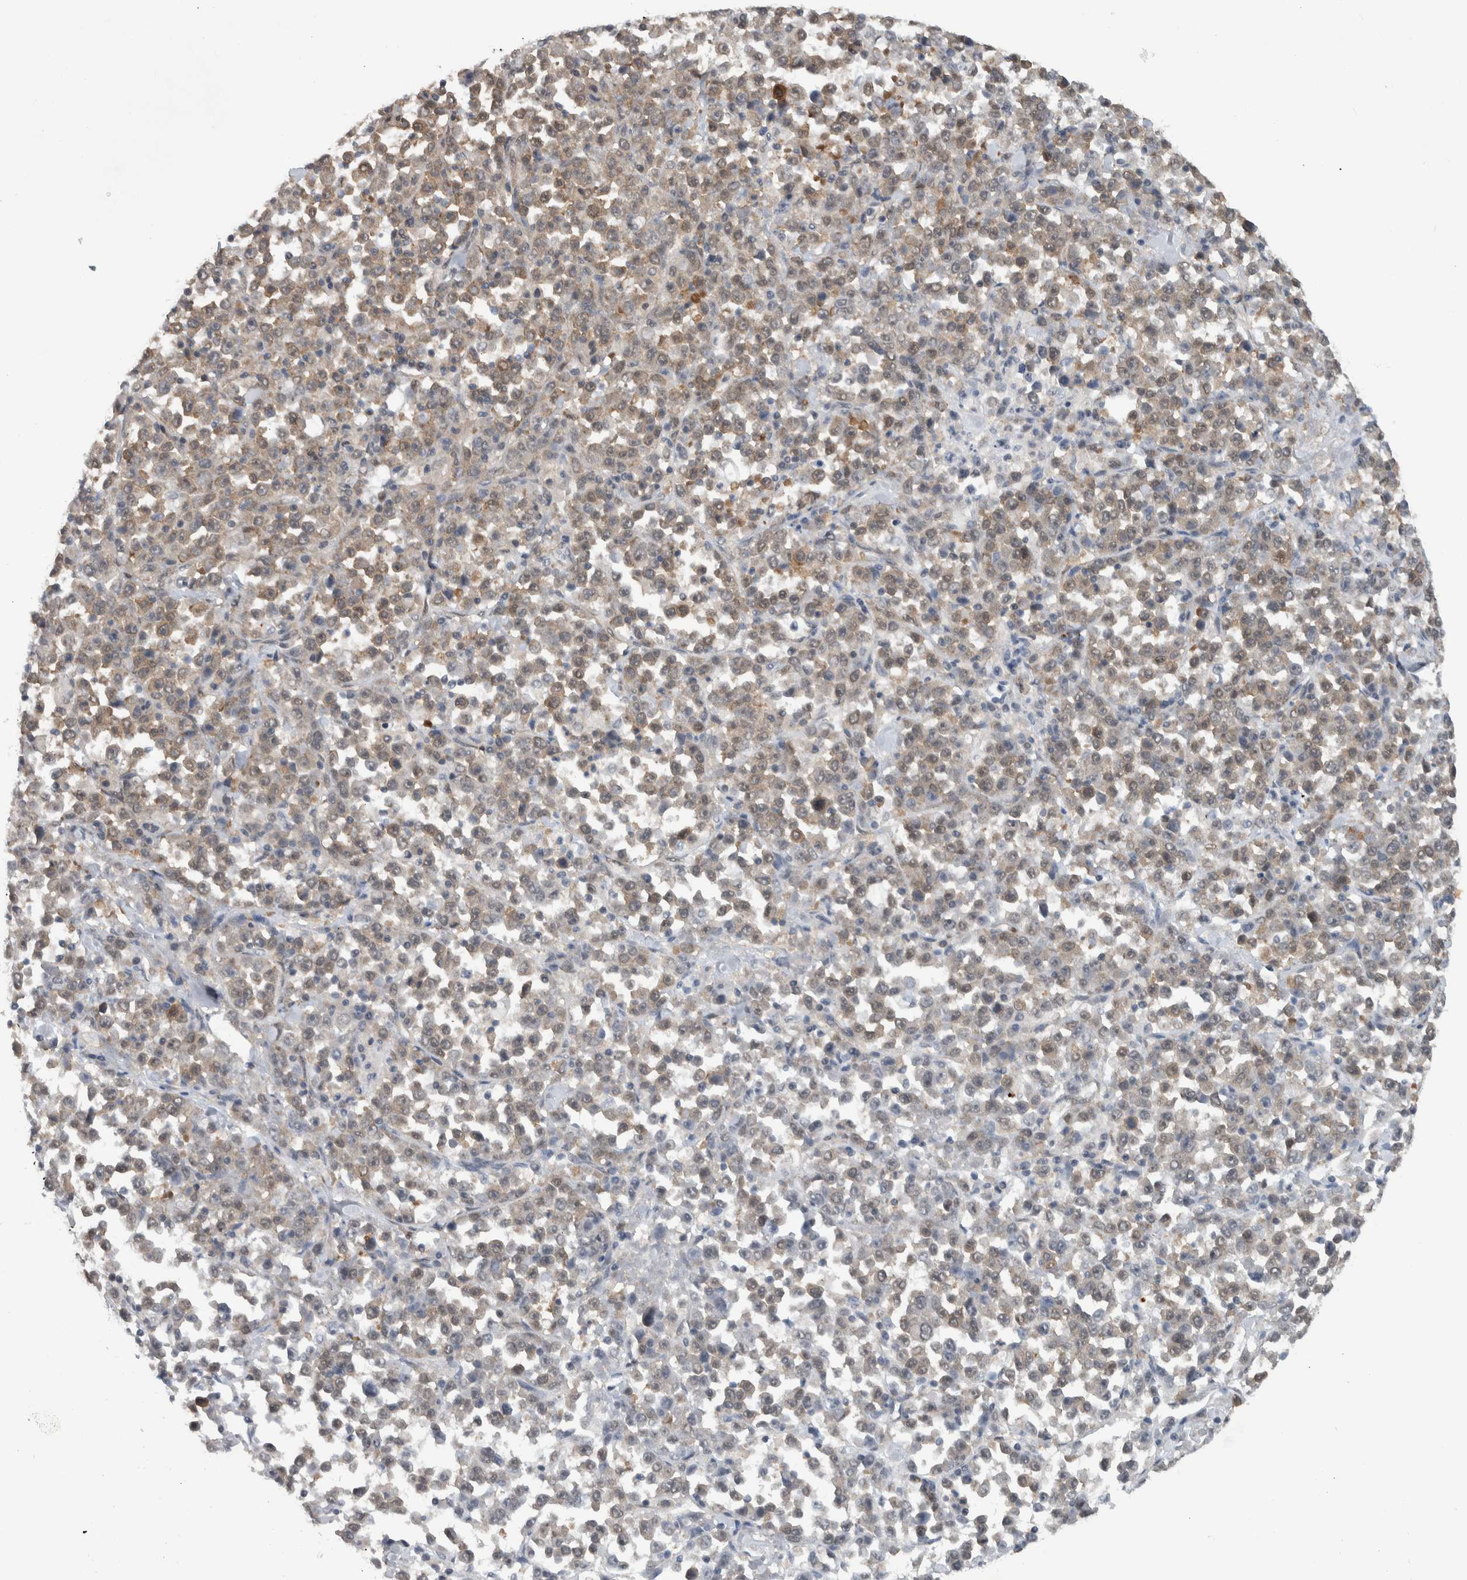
{"staining": {"intensity": "weak", "quantity": "25%-75%", "location": "cytoplasmic/membranous"}, "tissue": "stomach cancer", "cell_type": "Tumor cells", "image_type": "cancer", "snomed": [{"axis": "morphology", "description": "Normal tissue, NOS"}, {"axis": "morphology", "description": "Adenocarcinoma, NOS"}, {"axis": "topography", "description": "Stomach, upper"}, {"axis": "topography", "description": "Stomach"}], "caption": "Immunohistochemical staining of human stomach cancer exhibits low levels of weak cytoplasmic/membranous staining in approximately 25%-75% of tumor cells.", "gene": "CCDC43", "patient": {"sex": "male", "age": 59}}